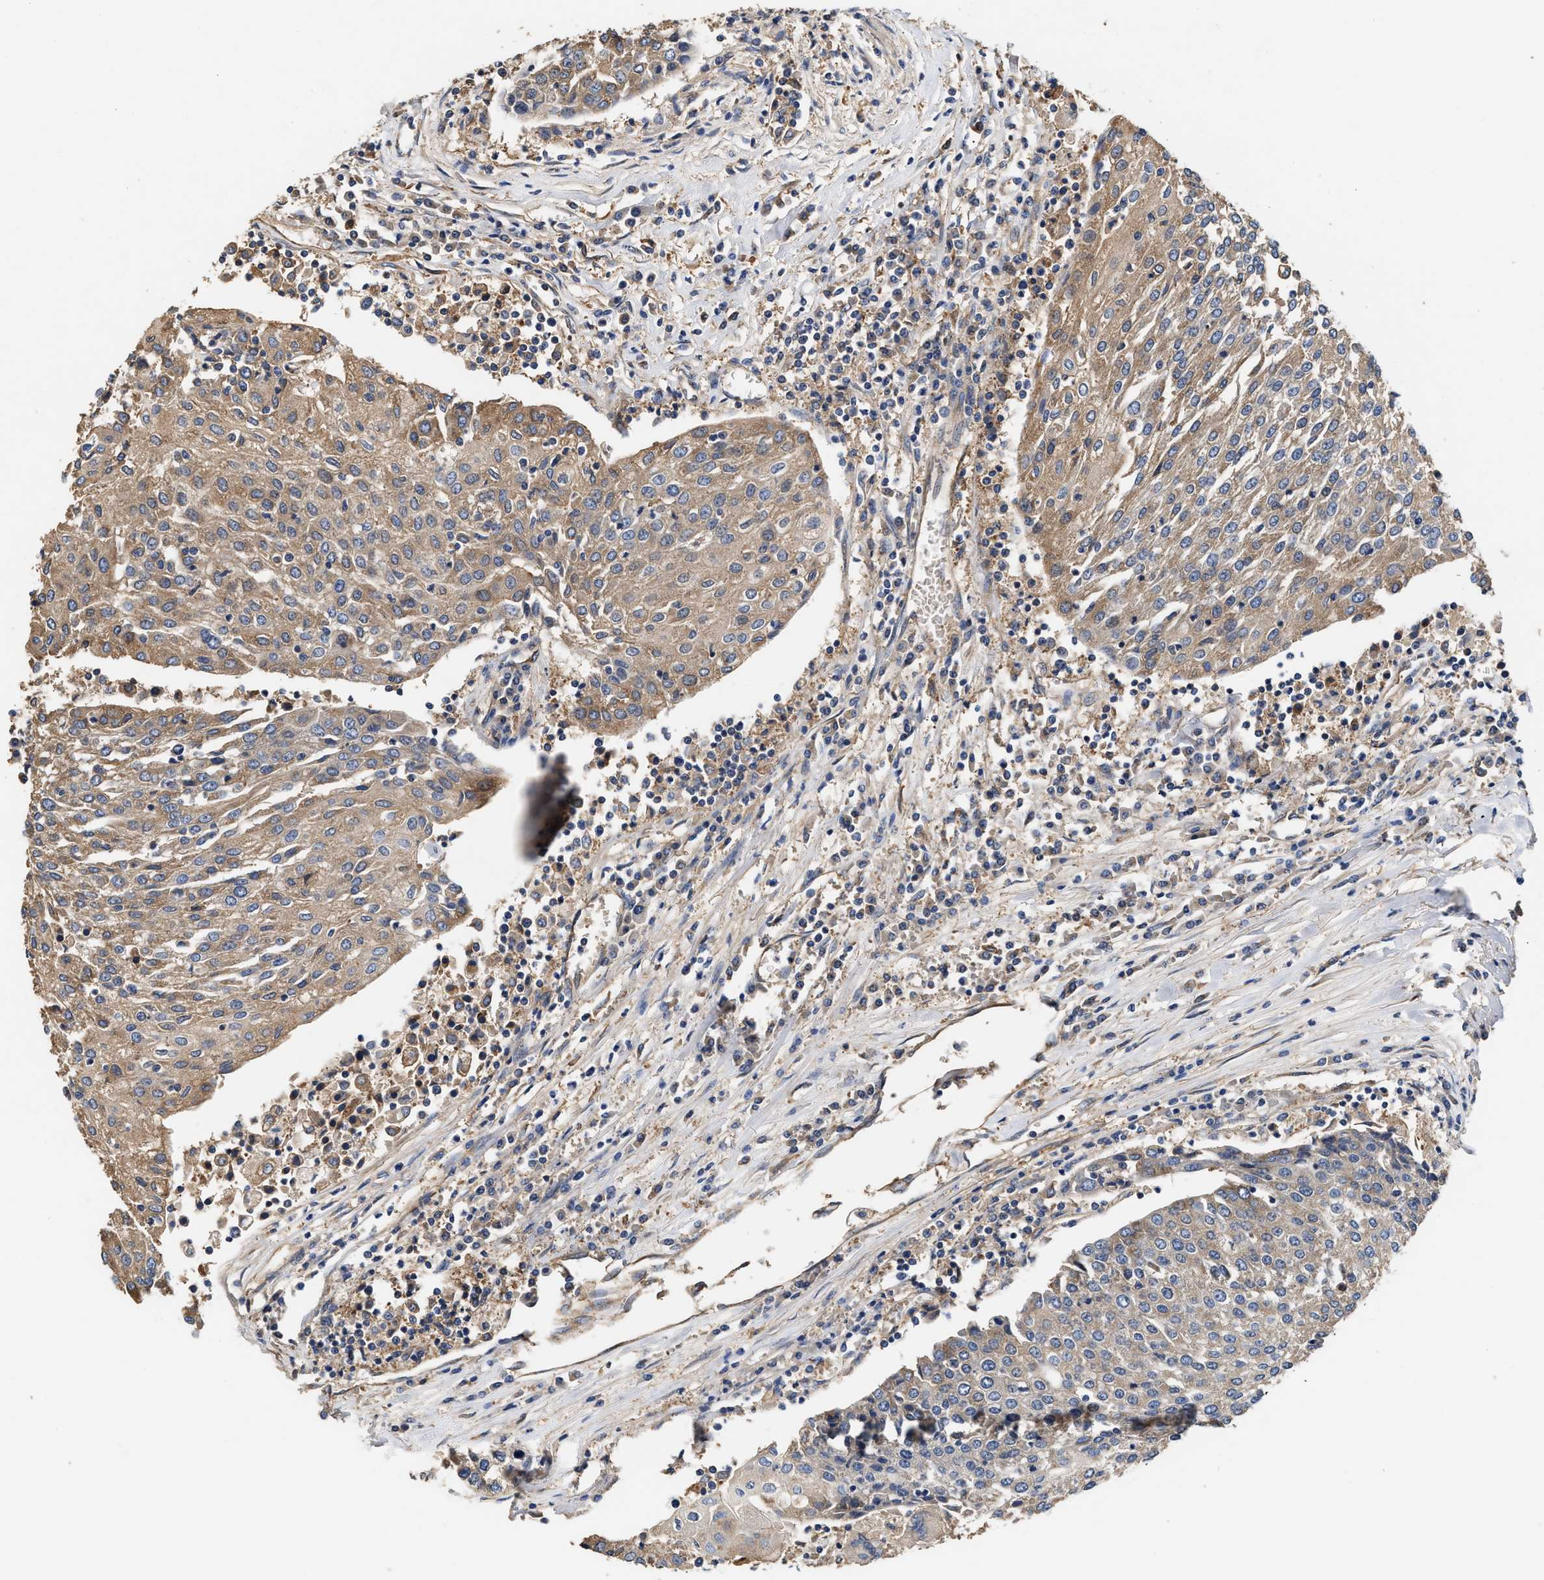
{"staining": {"intensity": "weak", "quantity": ">75%", "location": "cytoplasmic/membranous"}, "tissue": "urothelial cancer", "cell_type": "Tumor cells", "image_type": "cancer", "snomed": [{"axis": "morphology", "description": "Urothelial carcinoma, High grade"}, {"axis": "topography", "description": "Urinary bladder"}], "caption": "A low amount of weak cytoplasmic/membranous staining is present in about >75% of tumor cells in urothelial cancer tissue. (IHC, brightfield microscopy, high magnification).", "gene": "KLB", "patient": {"sex": "female", "age": 85}}